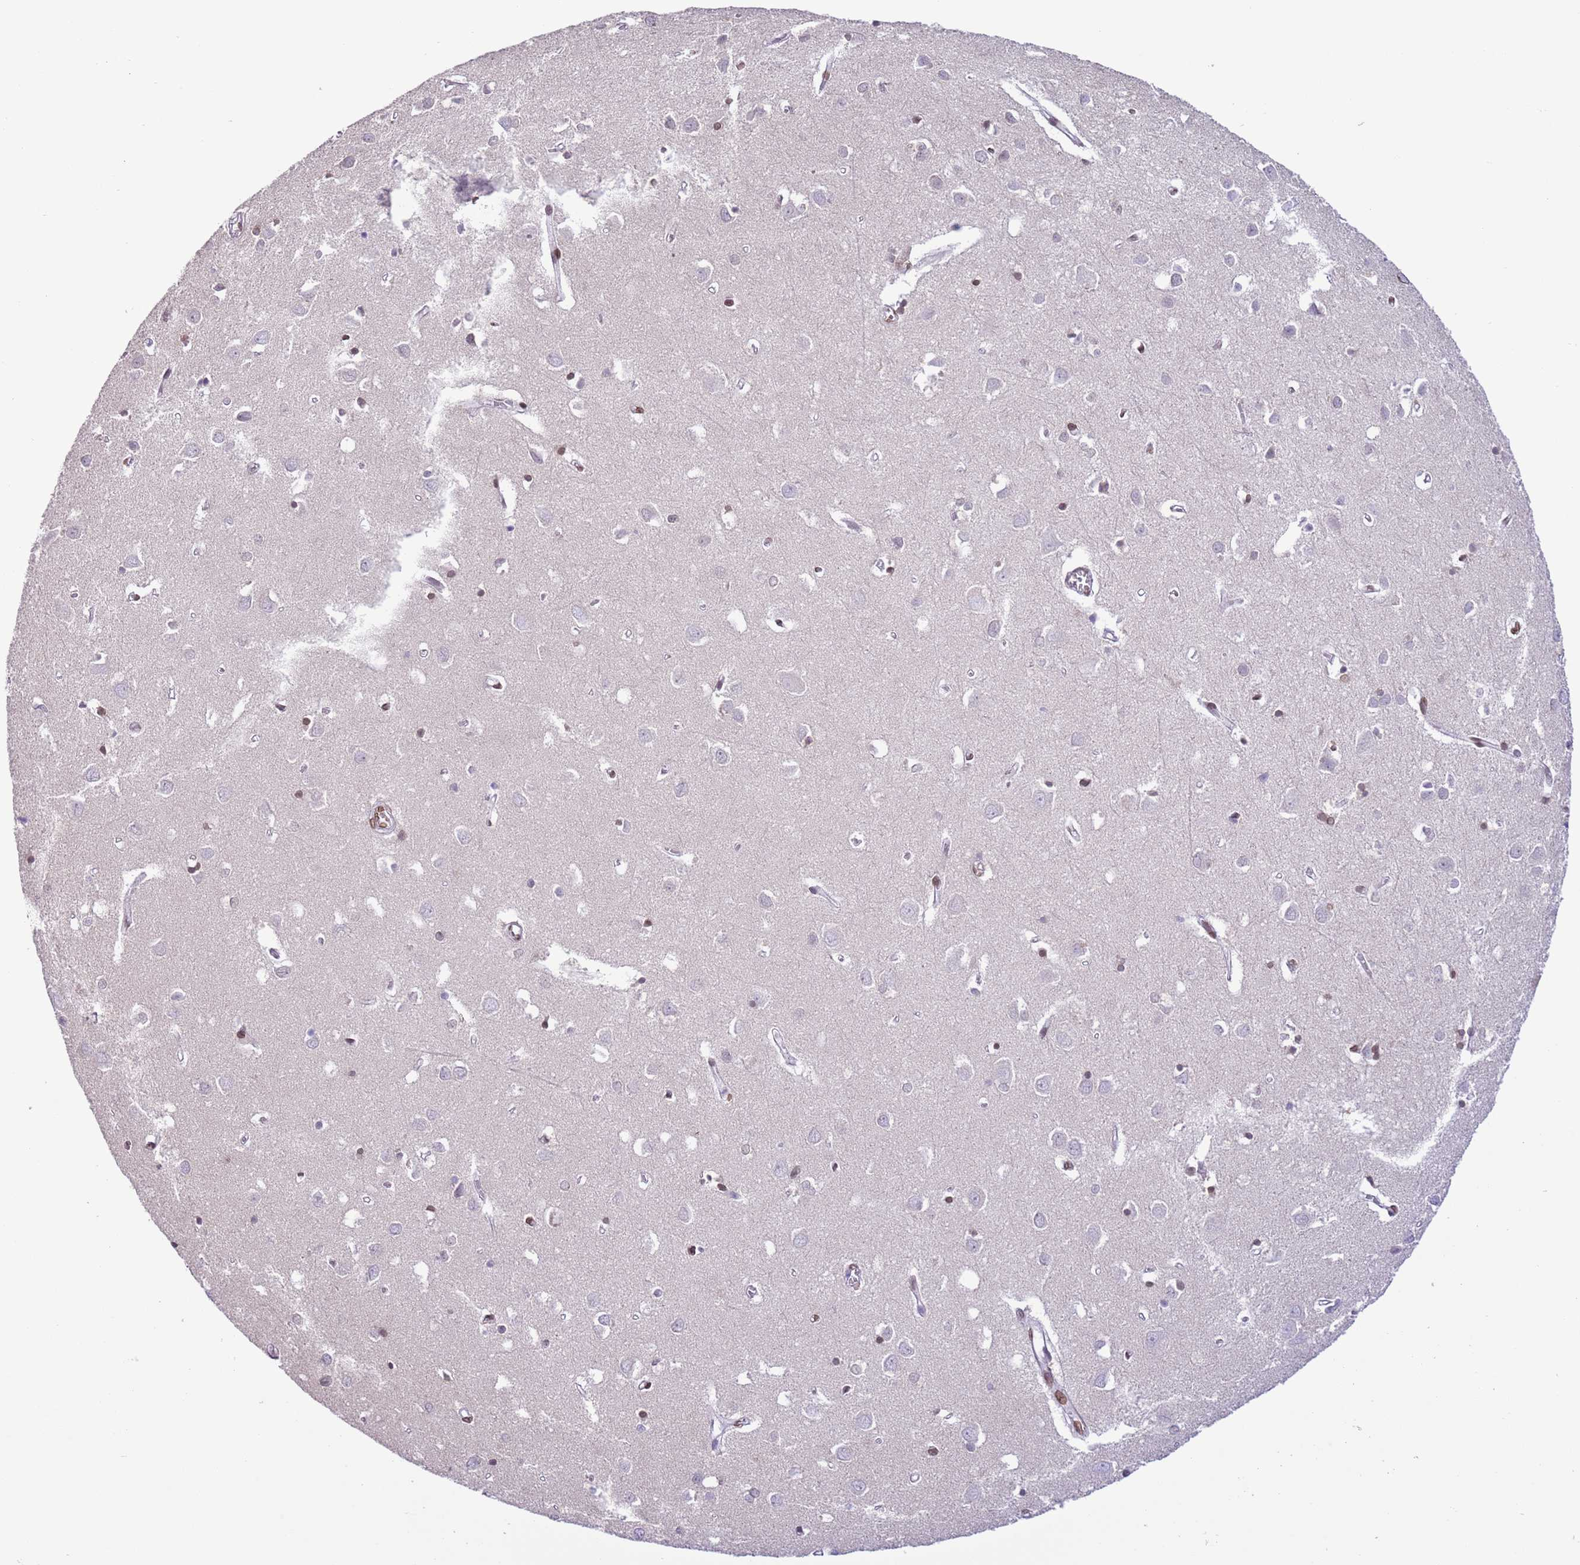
{"staining": {"intensity": "moderate", "quantity": ">75%", "location": "nuclear"}, "tissue": "cerebral cortex", "cell_type": "Endothelial cells", "image_type": "normal", "snomed": [{"axis": "morphology", "description": "Normal tissue, NOS"}, {"axis": "topography", "description": "Cerebral cortex"}], "caption": "Cerebral cortex was stained to show a protein in brown. There is medium levels of moderate nuclear staining in about >75% of endothelial cells. (IHC, brightfield microscopy, high magnification).", "gene": "ZGLP1", "patient": {"sex": "female", "age": 64}}